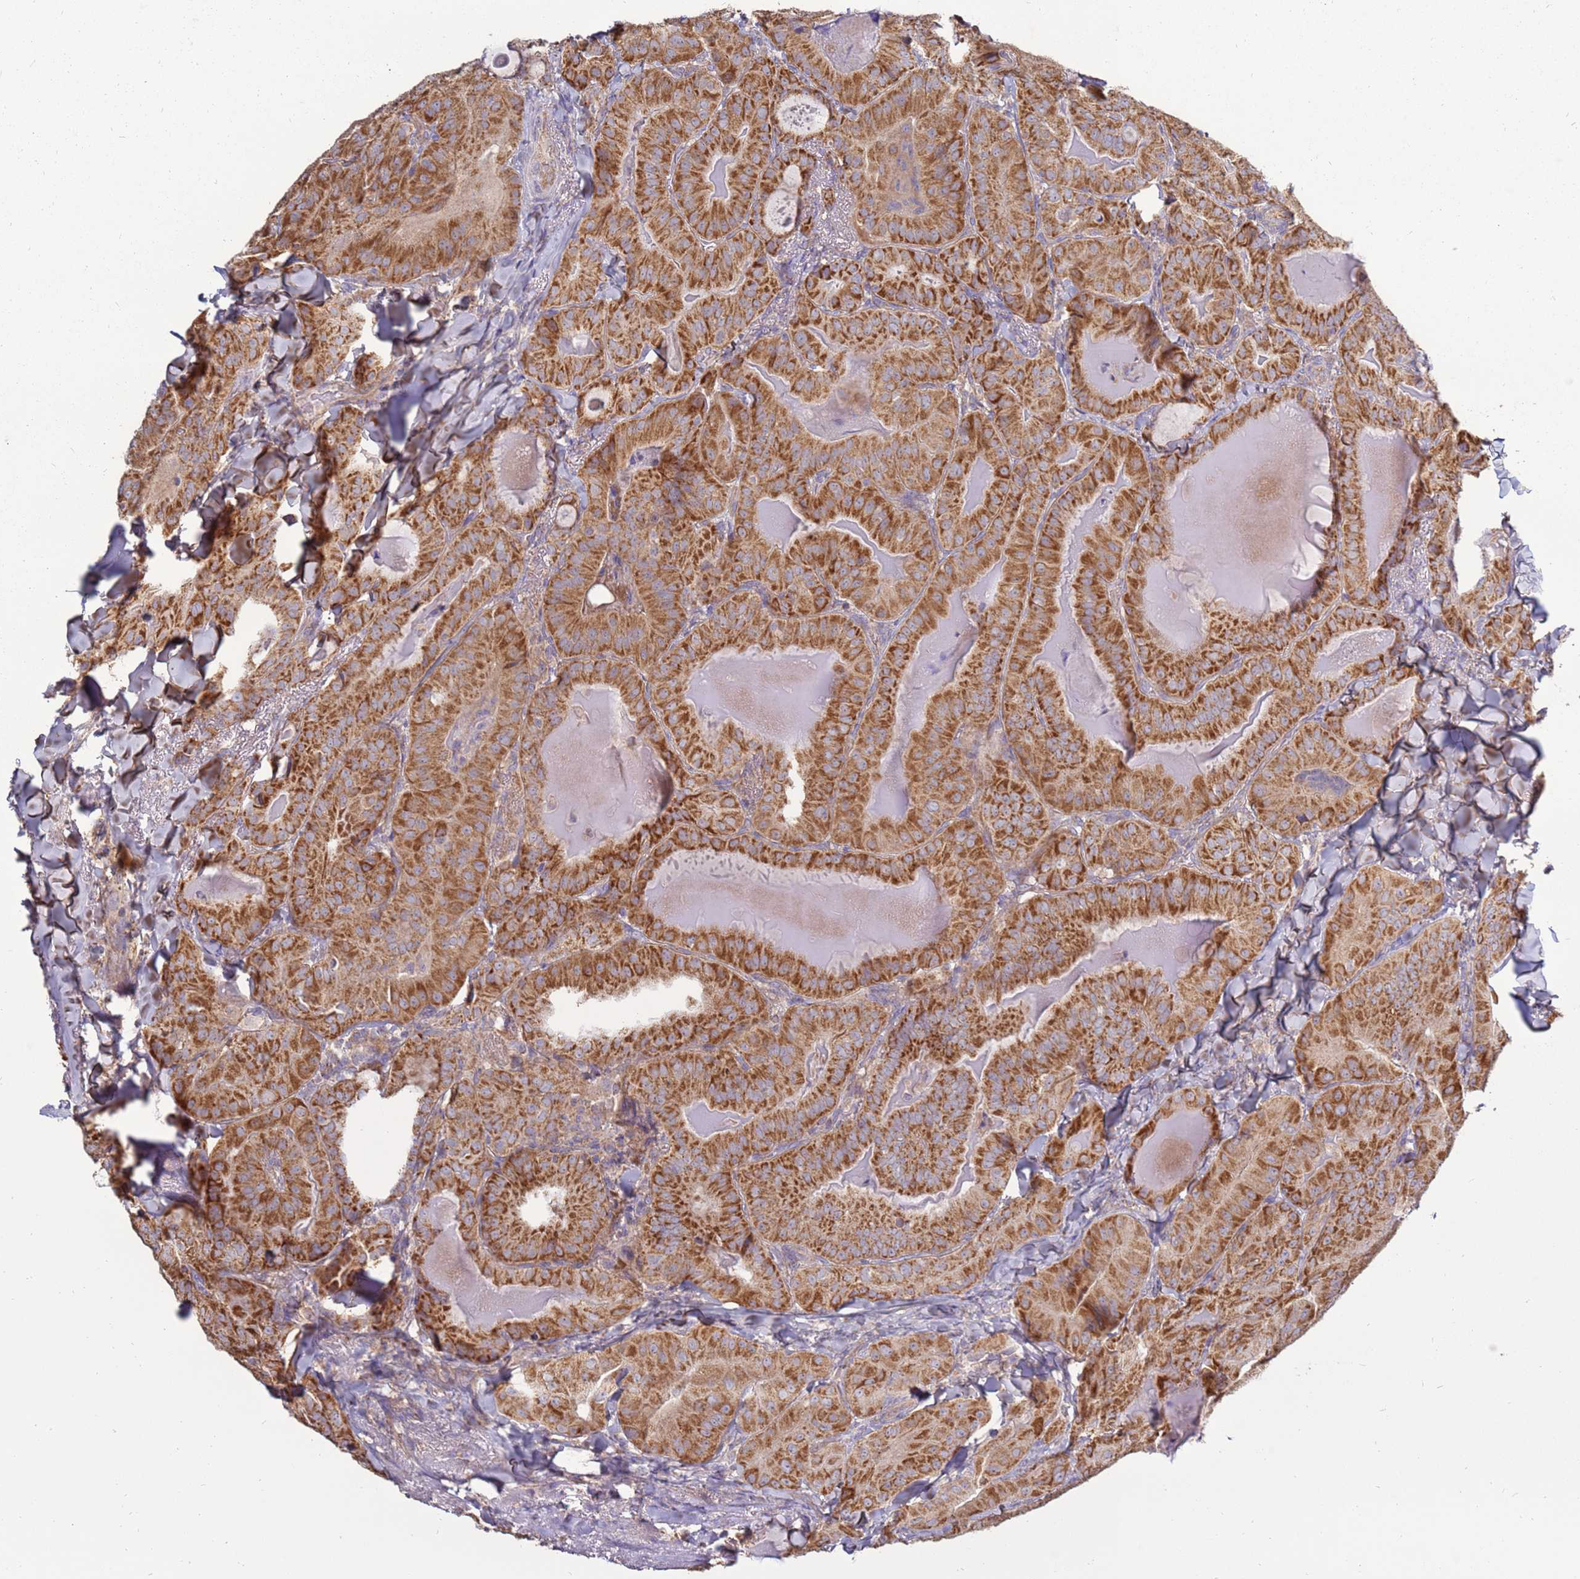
{"staining": {"intensity": "strong", "quantity": ">75%", "location": "cytoplasmic/membranous"}, "tissue": "thyroid cancer", "cell_type": "Tumor cells", "image_type": "cancer", "snomed": [{"axis": "morphology", "description": "Papillary adenocarcinoma, NOS"}, {"axis": "topography", "description": "Thyroid gland"}], "caption": "The immunohistochemical stain labels strong cytoplasmic/membranous expression in tumor cells of thyroid cancer tissue.", "gene": "TRAPPC4", "patient": {"sex": "female", "age": 68}}